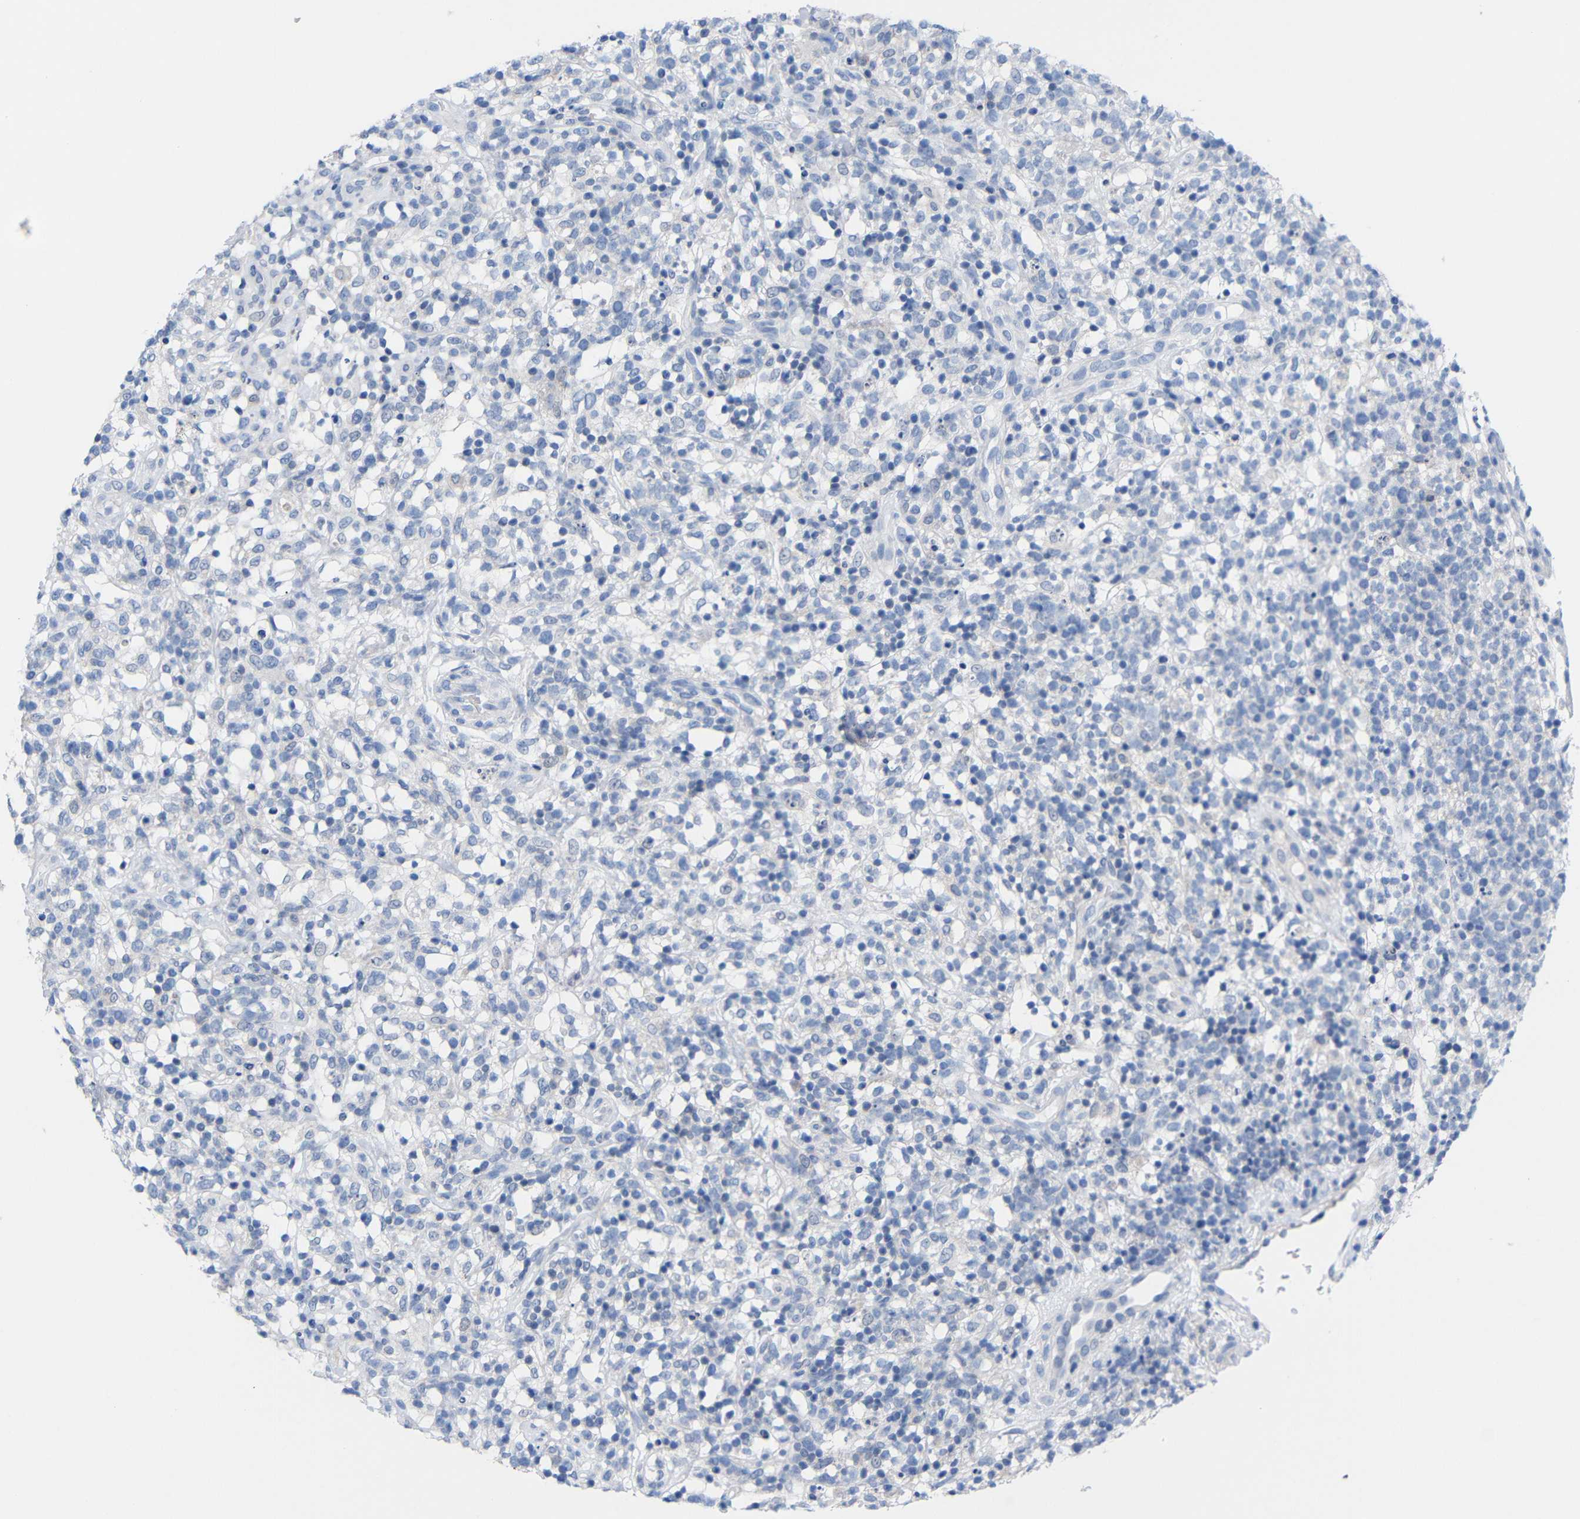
{"staining": {"intensity": "negative", "quantity": "none", "location": "none"}, "tissue": "lymphoma", "cell_type": "Tumor cells", "image_type": "cancer", "snomed": [{"axis": "morphology", "description": "Malignant lymphoma, non-Hodgkin's type, High grade"}, {"axis": "topography", "description": "Lymph node"}], "caption": "Immunohistochemistry photomicrograph of lymphoma stained for a protein (brown), which demonstrates no expression in tumor cells.", "gene": "PEBP1", "patient": {"sex": "female", "age": 73}}